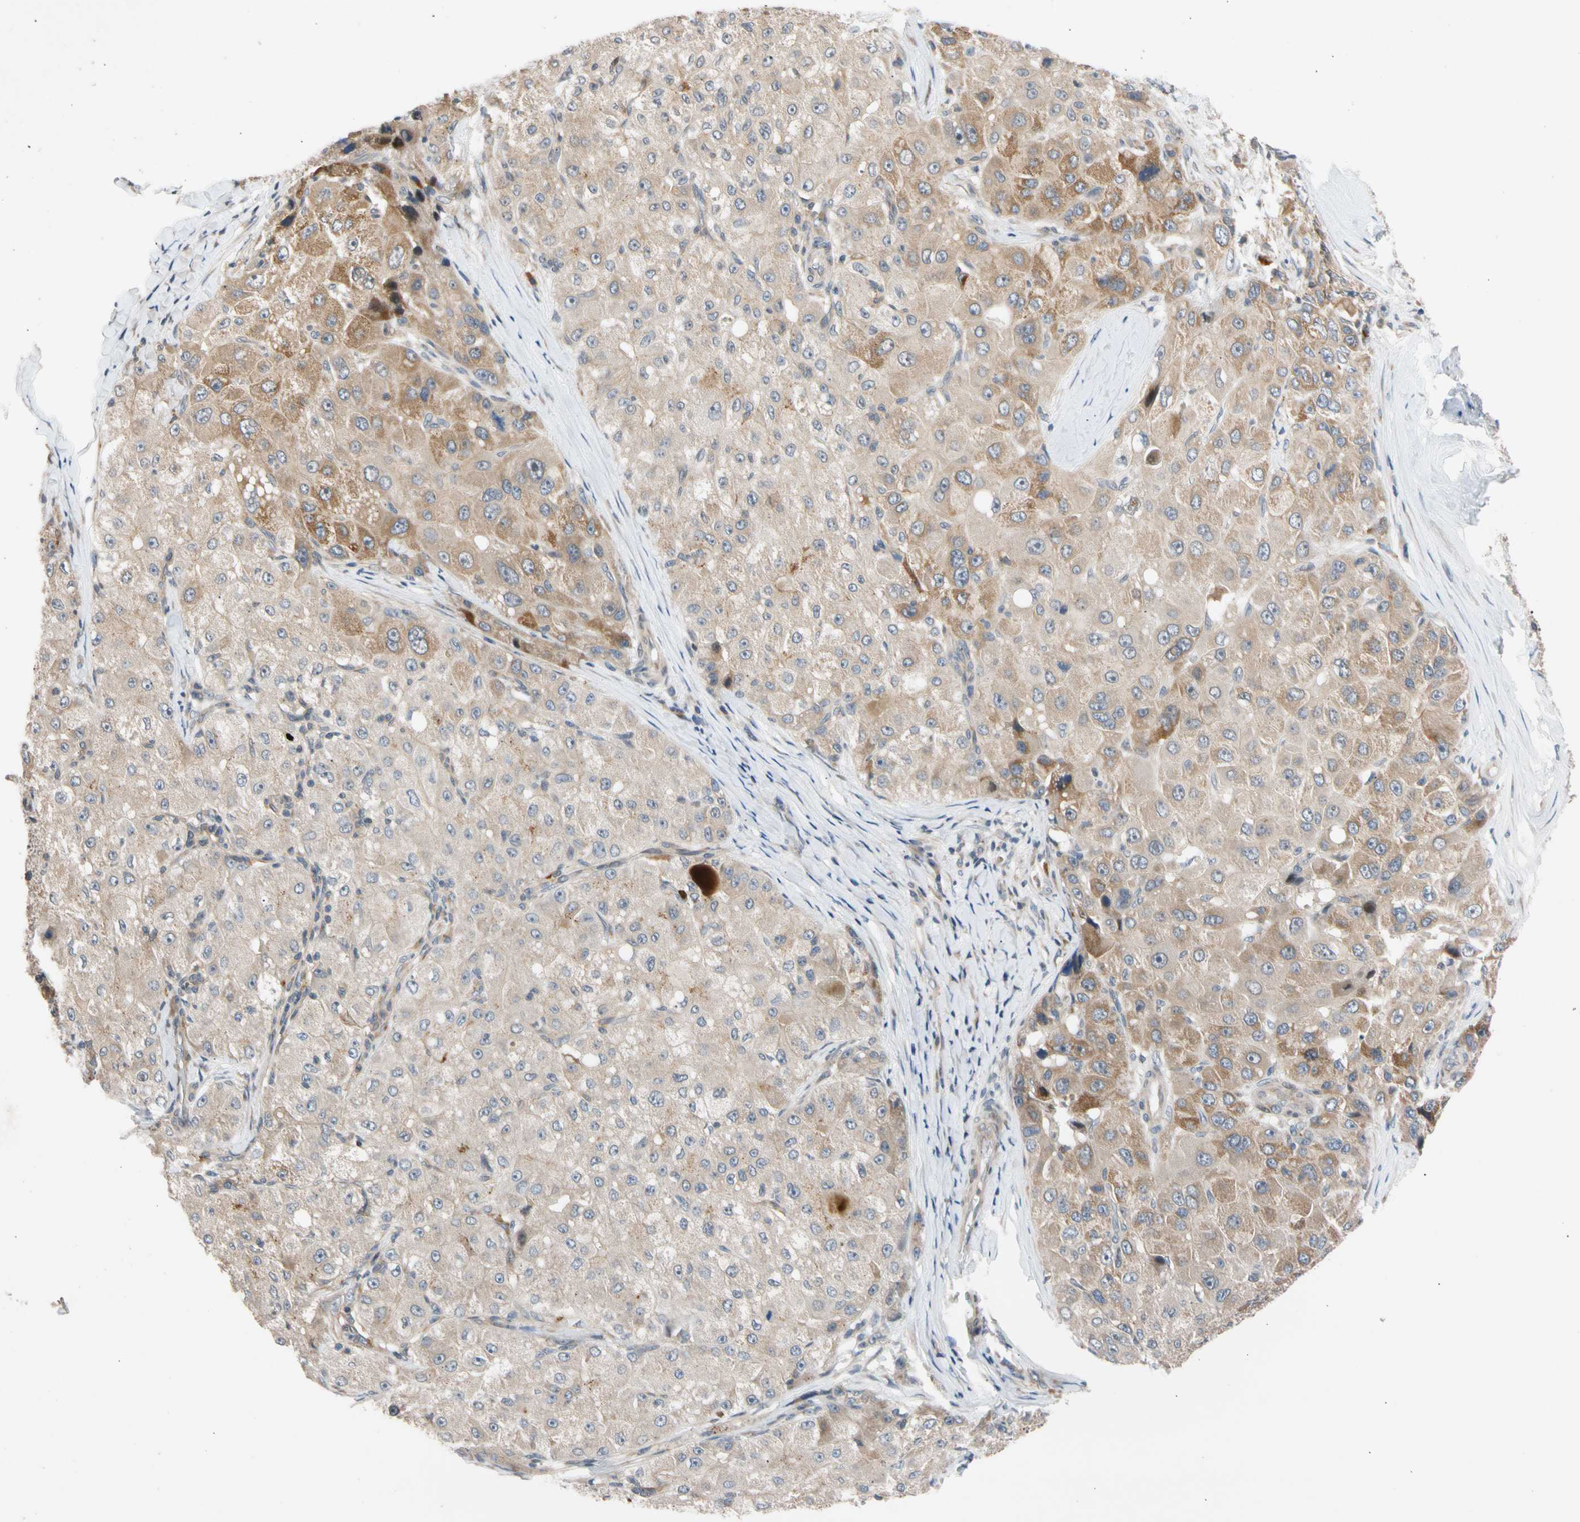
{"staining": {"intensity": "moderate", "quantity": "<25%", "location": "cytoplasmic/membranous"}, "tissue": "liver cancer", "cell_type": "Tumor cells", "image_type": "cancer", "snomed": [{"axis": "morphology", "description": "Carcinoma, Hepatocellular, NOS"}, {"axis": "topography", "description": "Liver"}], "caption": "Human liver cancer stained with a protein marker exhibits moderate staining in tumor cells.", "gene": "CNST", "patient": {"sex": "male", "age": 80}}